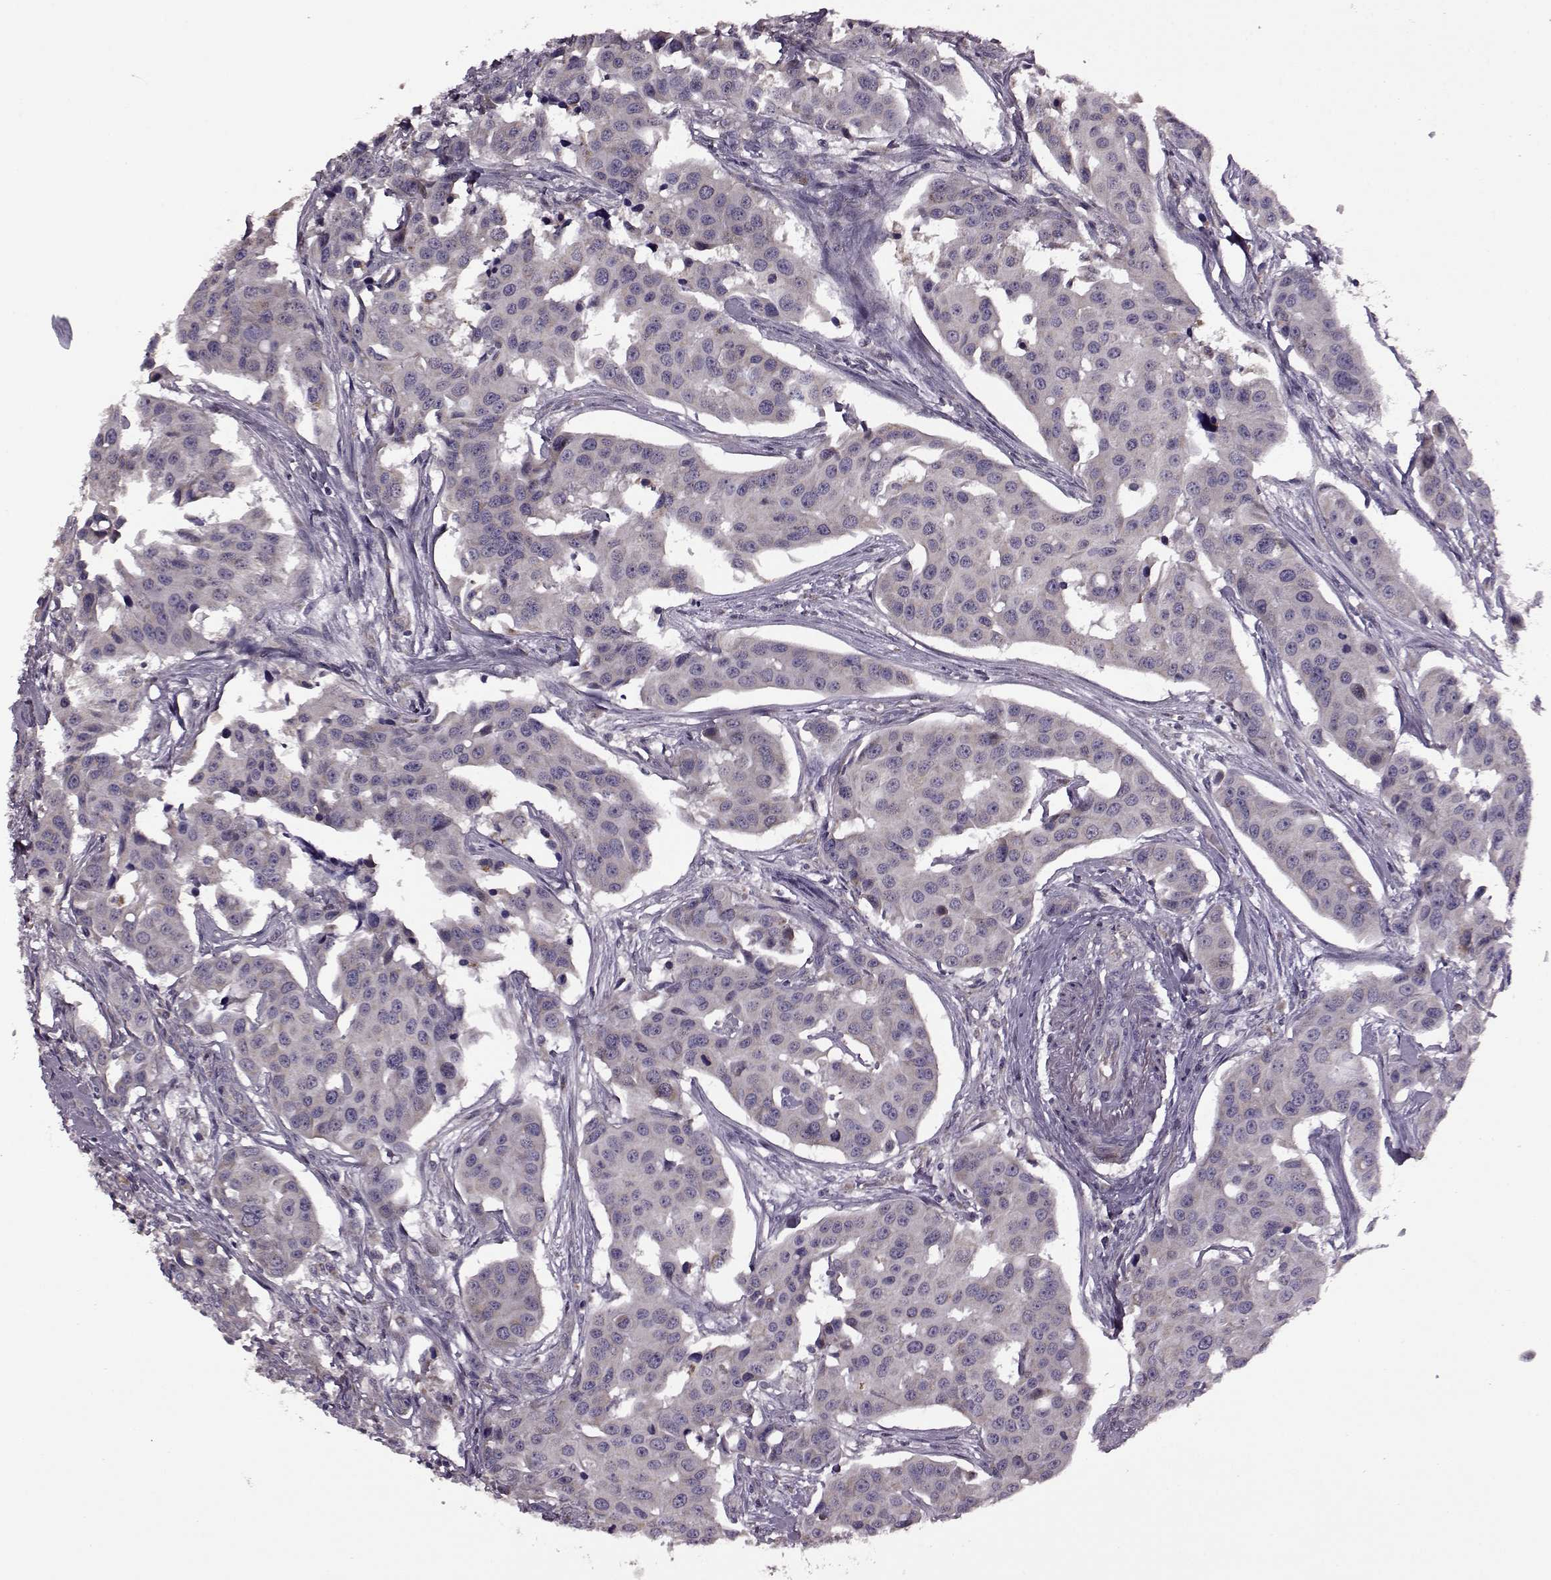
{"staining": {"intensity": "negative", "quantity": "none", "location": "none"}, "tissue": "head and neck cancer", "cell_type": "Tumor cells", "image_type": "cancer", "snomed": [{"axis": "morphology", "description": "Adenocarcinoma, NOS"}, {"axis": "topography", "description": "Head-Neck"}], "caption": "High magnification brightfield microscopy of head and neck cancer (adenocarcinoma) stained with DAB (3,3'-diaminobenzidine) (brown) and counterstained with hematoxylin (blue): tumor cells show no significant positivity.", "gene": "MTSS1", "patient": {"sex": "male", "age": 76}}